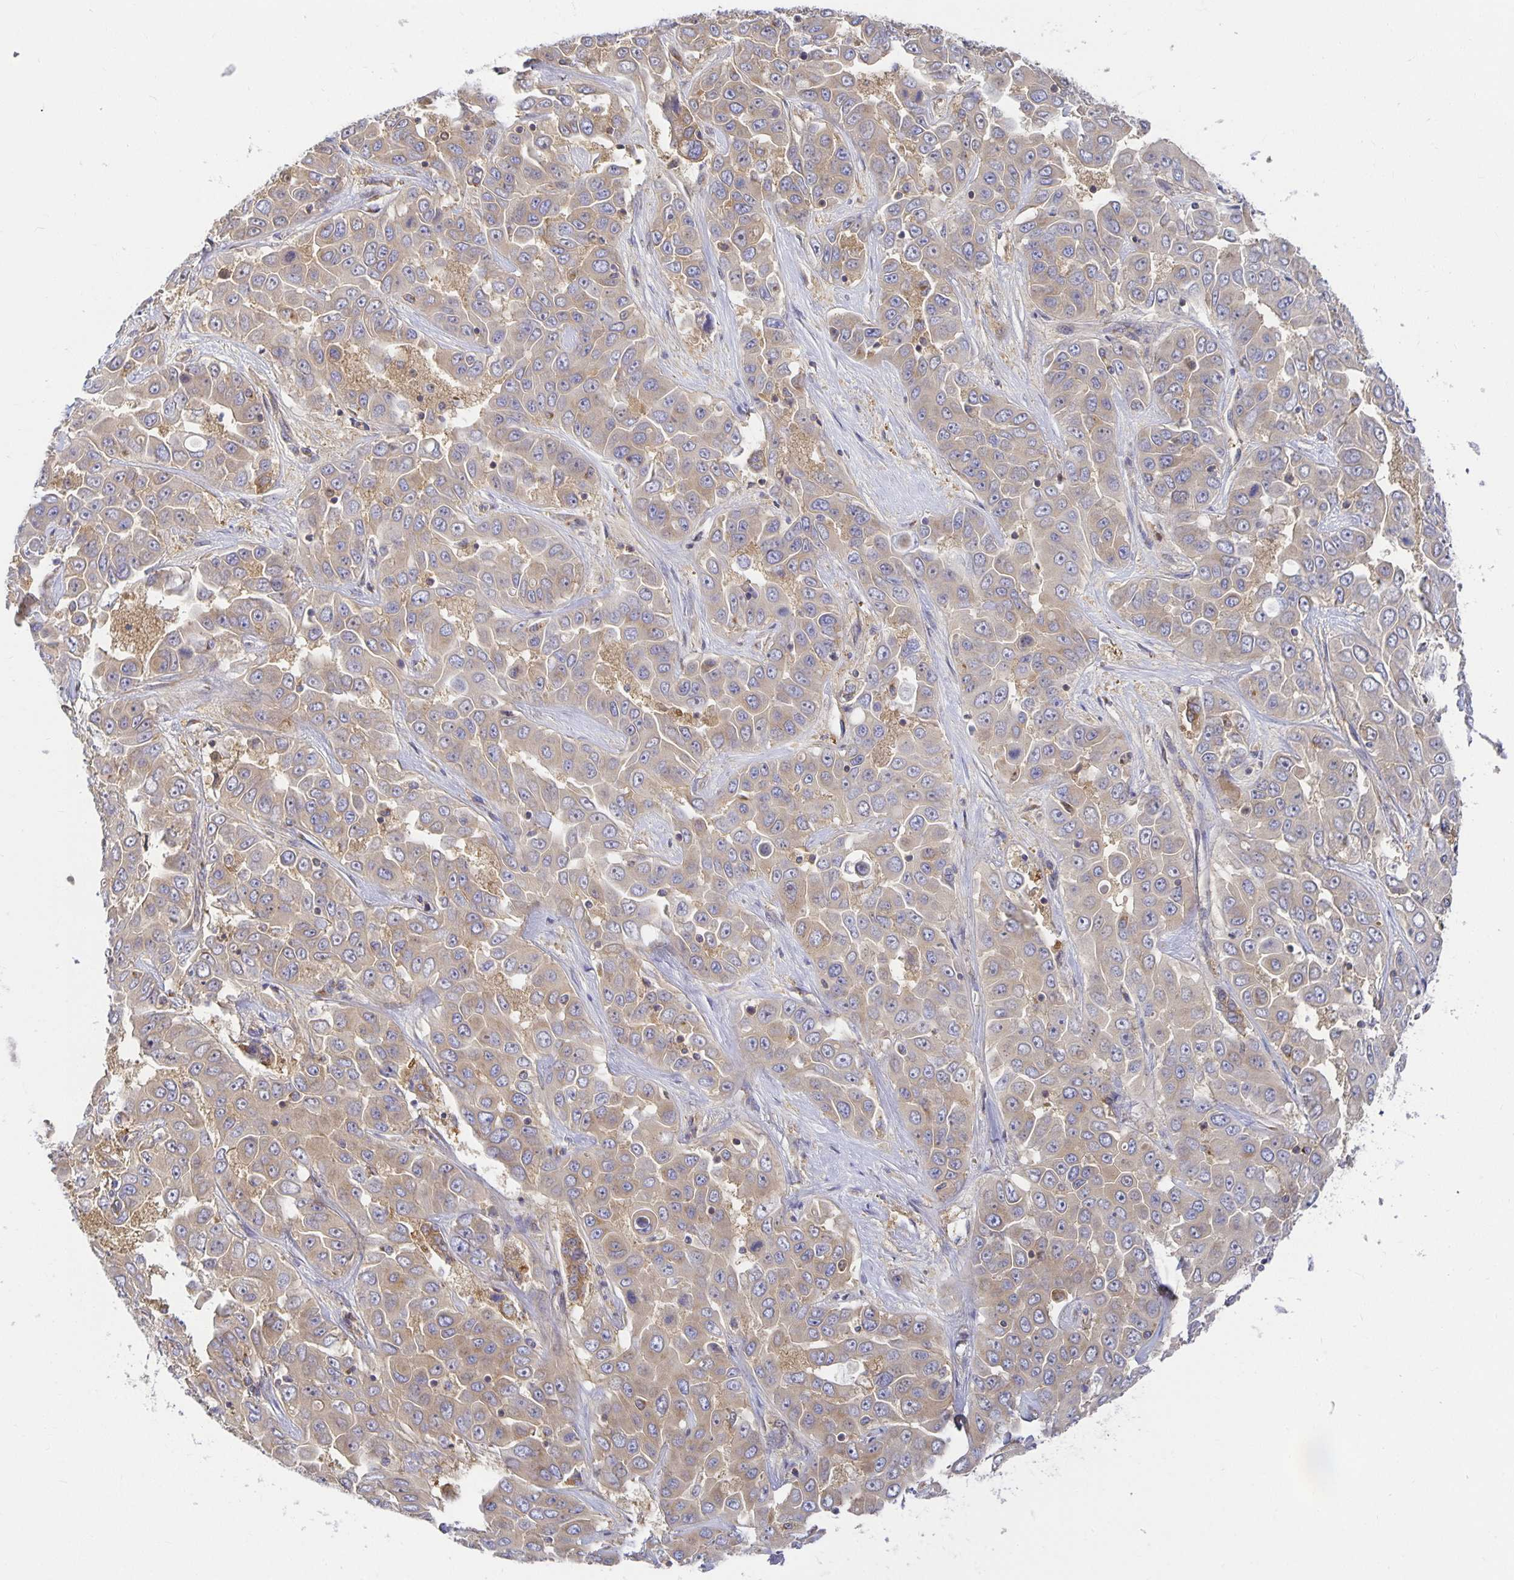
{"staining": {"intensity": "weak", "quantity": "25%-75%", "location": "cytoplasmic/membranous"}, "tissue": "liver cancer", "cell_type": "Tumor cells", "image_type": "cancer", "snomed": [{"axis": "morphology", "description": "Cholangiocarcinoma"}, {"axis": "topography", "description": "Liver"}], "caption": "Protein staining of liver cancer (cholangiocarcinoma) tissue displays weak cytoplasmic/membranous staining in approximately 25%-75% of tumor cells.", "gene": "USO1", "patient": {"sex": "female", "age": 52}}